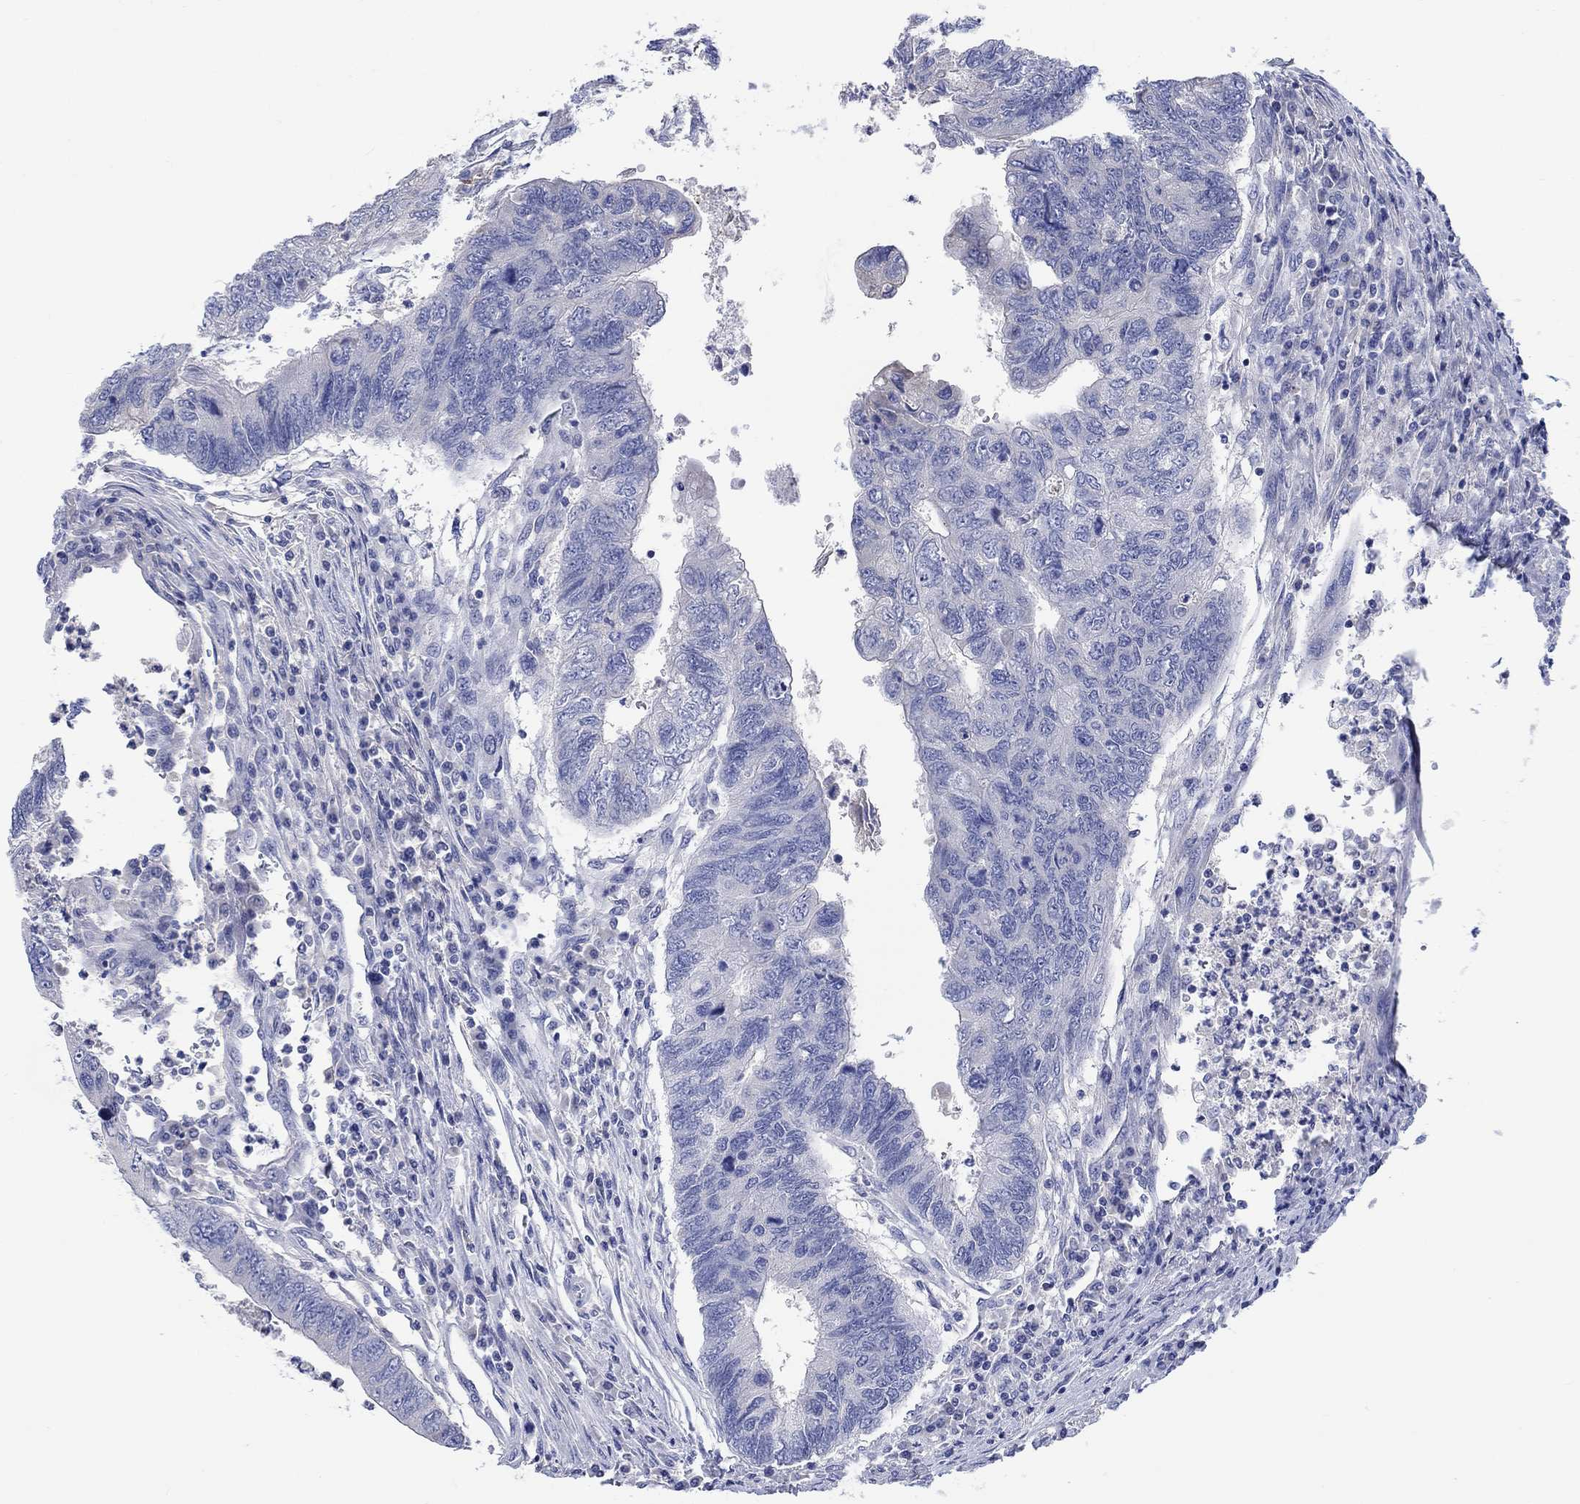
{"staining": {"intensity": "negative", "quantity": "none", "location": "none"}, "tissue": "colorectal cancer", "cell_type": "Tumor cells", "image_type": "cancer", "snomed": [{"axis": "morphology", "description": "Adenocarcinoma, NOS"}, {"axis": "topography", "description": "Colon"}], "caption": "Tumor cells are negative for protein expression in human colorectal cancer.", "gene": "TOMM20L", "patient": {"sex": "female", "age": 67}}